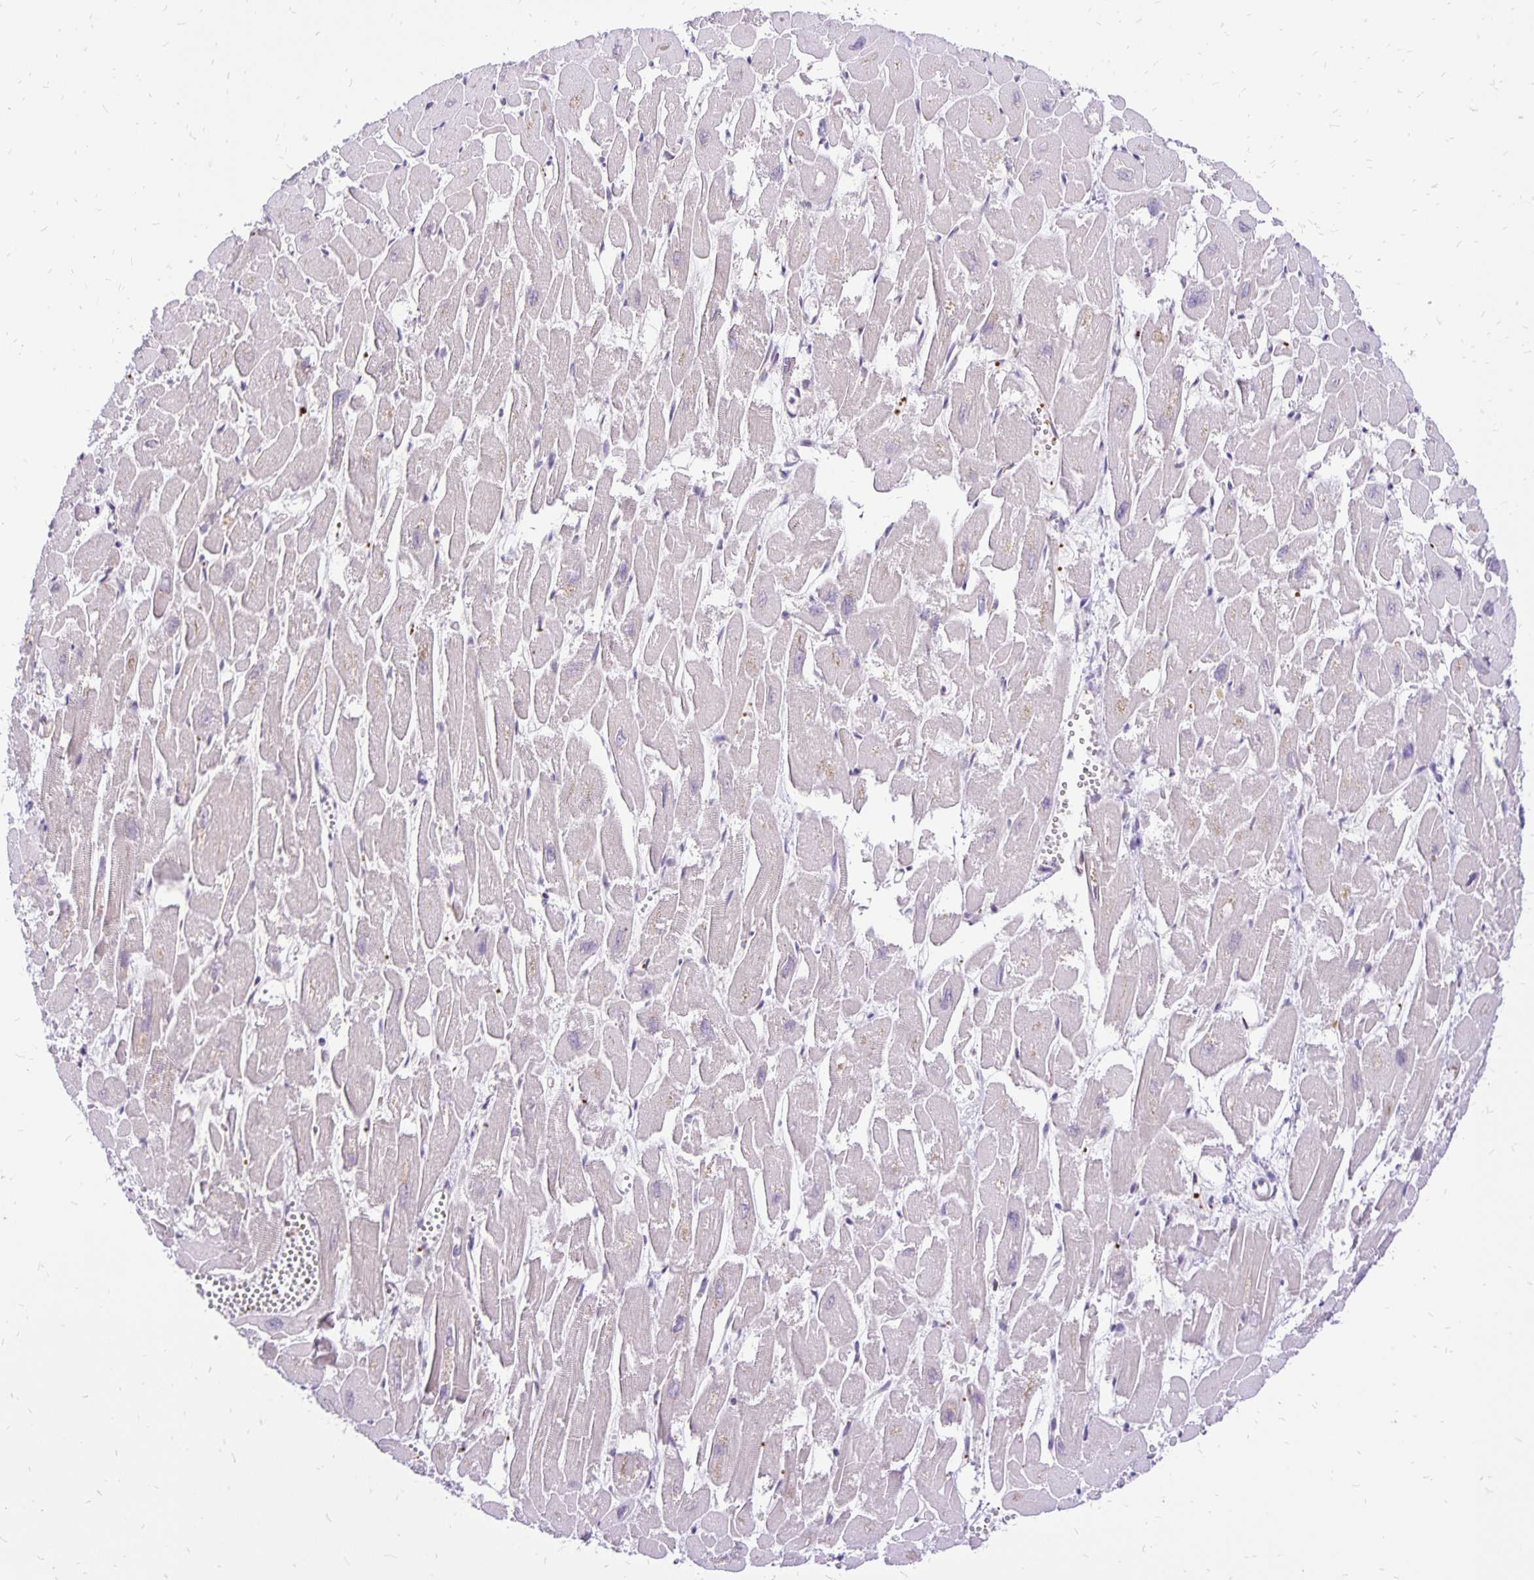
{"staining": {"intensity": "moderate", "quantity": "<25%", "location": "cytoplasmic/membranous,nuclear"}, "tissue": "heart muscle", "cell_type": "Cardiomyocytes", "image_type": "normal", "snomed": [{"axis": "morphology", "description": "Normal tissue, NOS"}, {"axis": "topography", "description": "Heart"}], "caption": "Heart muscle stained with immunohistochemistry shows moderate cytoplasmic/membranous,nuclear positivity in about <25% of cardiomyocytes.", "gene": "GOLGA5", "patient": {"sex": "male", "age": 54}}